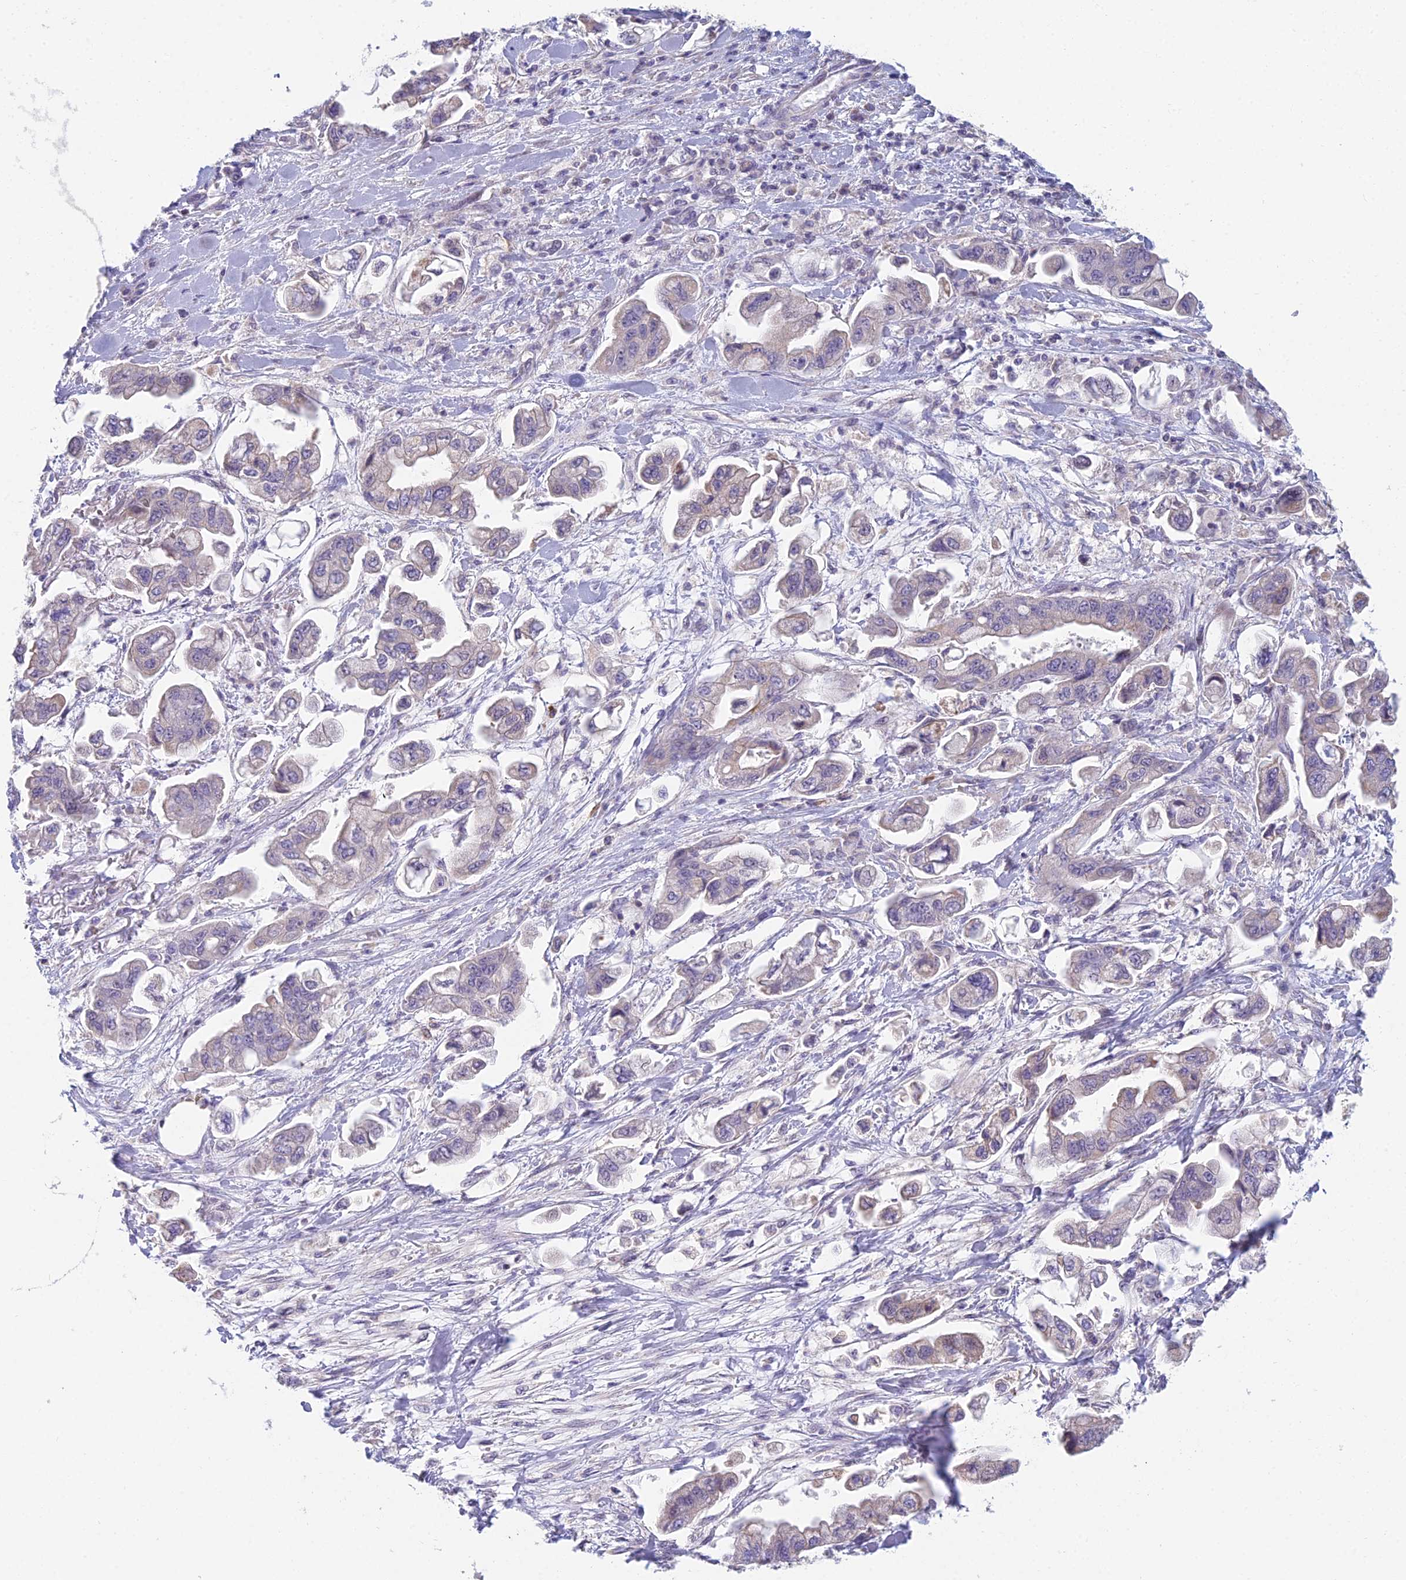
{"staining": {"intensity": "weak", "quantity": "<25%", "location": "cytoplasmic/membranous"}, "tissue": "stomach cancer", "cell_type": "Tumor cells", "image_type": "cancer", "snomed": [{"axis": "morphology", "description": "Adenocarcinoma, NOS"}, {"axis": "topography", "description": "Stomach"}], "caption": "Human stomach cancer stained for a protein using immunohistochemistry (IHC) exhibits no staining in tumor cells.", "gene": "CFAP206", "patient": {"sex": "male", "age": 62}}